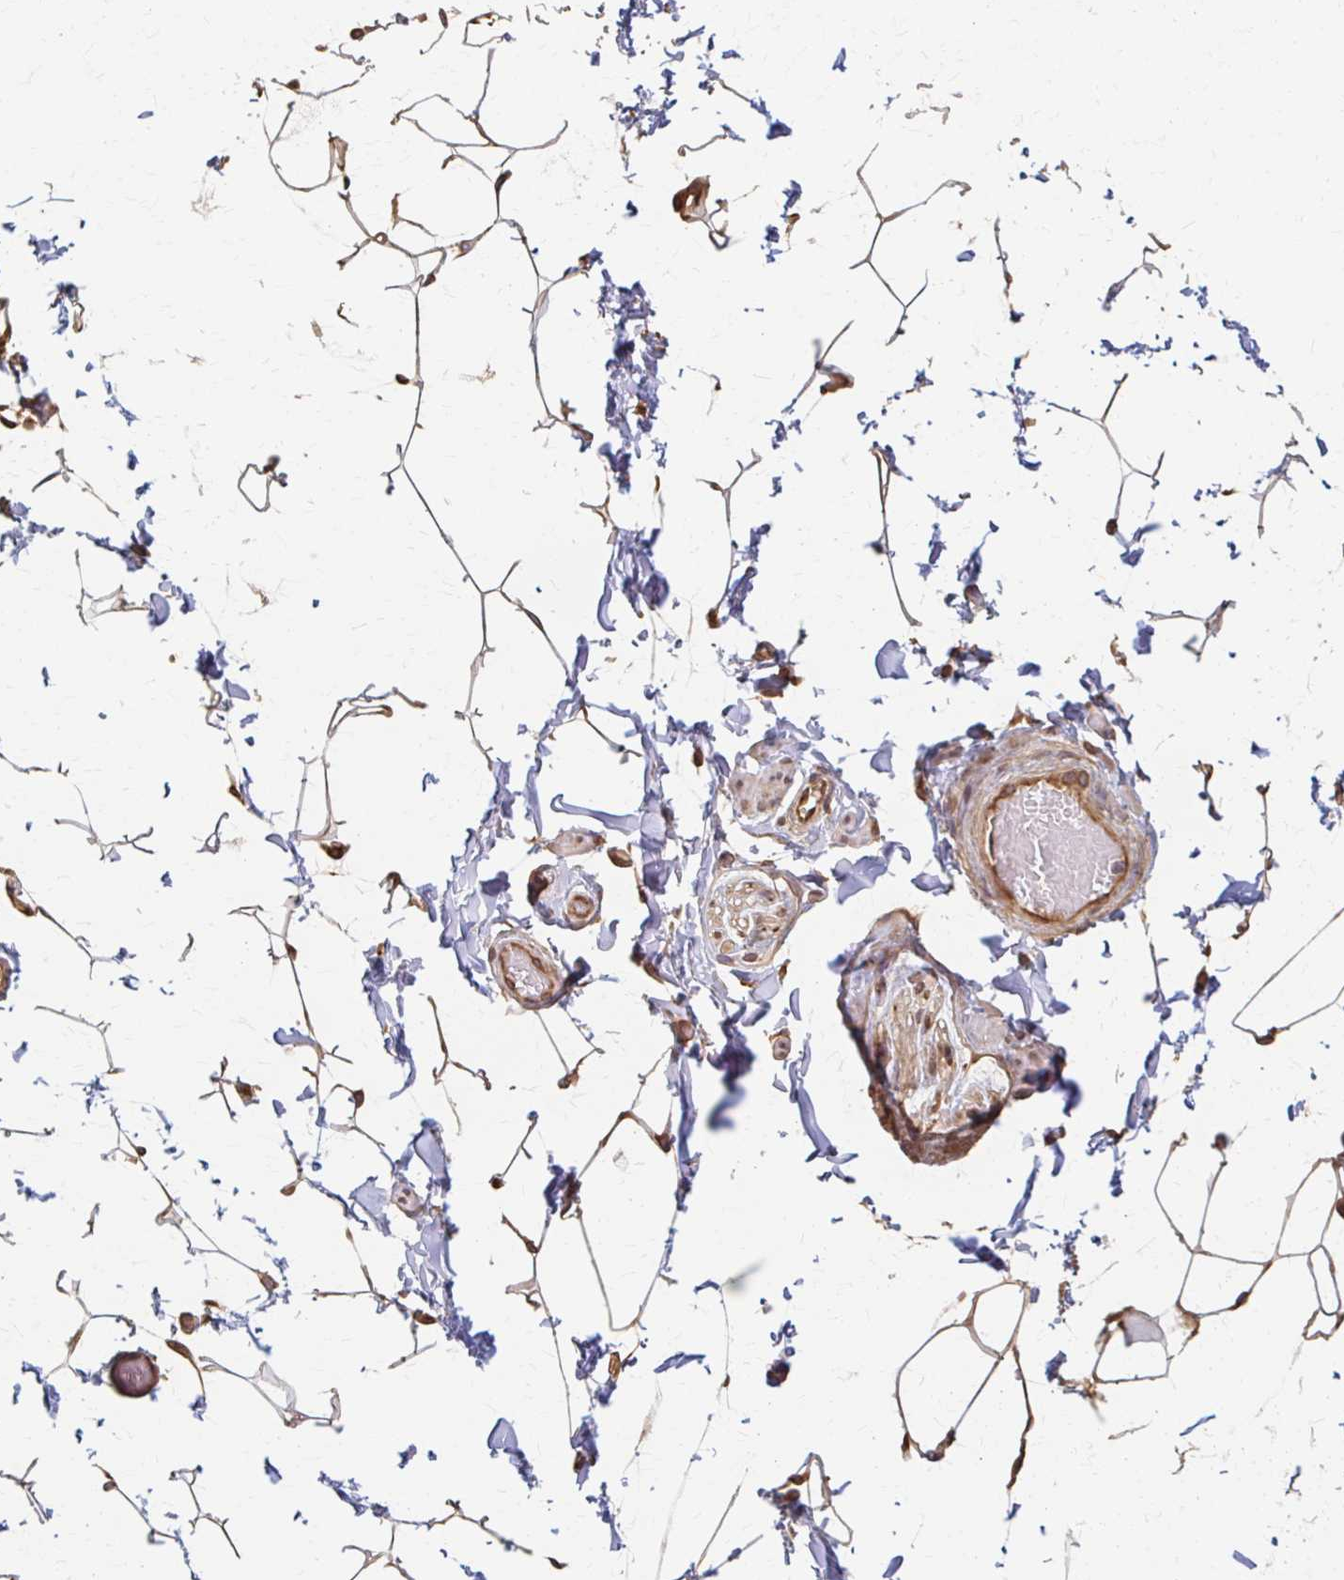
{"staining": {"intensity": "moderate", "quantity": ">75%", "location": "cytoplasmic/membranous"}, "tissue": "adipose tissue", "cell_type": "Adipocytes", "image_type": "normal", "snomed": [{"axis": "morphology", "description": "Normal tissue, NOS"}, {"axis": "topography", "description": "Epididymis"}, {"axis": "topography", "description": "Peripheral nerve tissue"}], "caption": "Adipocytes display moderate cytoplasmic/membranous expression in approximately >75% of cells in unremarkable adipose tissue.", "gene": "ARHGAP35", "patient": {"sex": "male", "age": 32}}